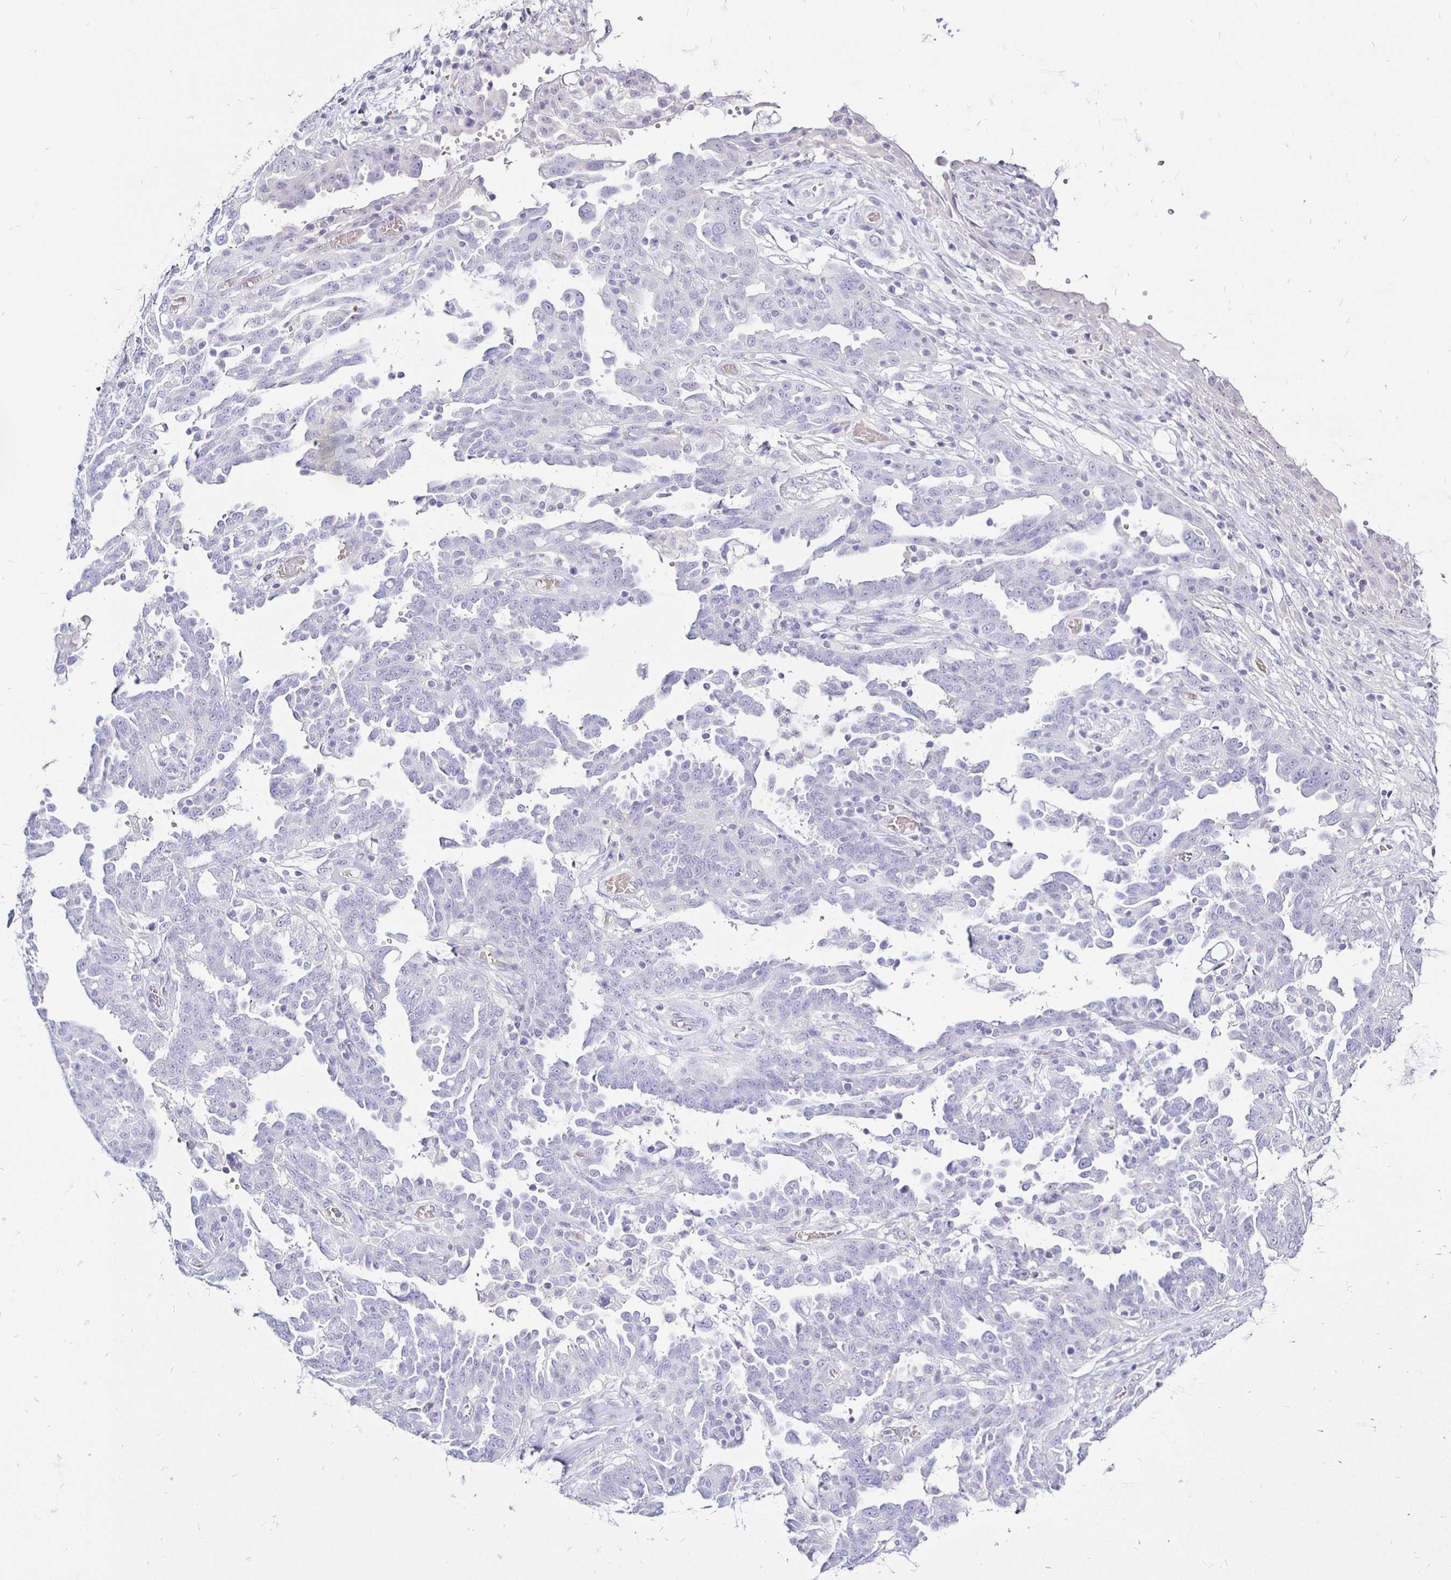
{"staining": {"intensity": "negative", "quantity": "none", "location": "none"}, "tissue": "ovarian cancer", "cell_type": "Tumor cells", "image_type": "cancer", "snomed": [{"axis": "morphology", "description": "Cystadenocarcinoma, serous, NOS"}, {"axis": "topography", "description": "Ovary"}], "caption": "Serous cystadenocarcinoma (ovarian) stained for a protein using IHC reveals no positivity tumor cells.", "gene": "IRGC", "patient": {"sex": "female", "age": 67}}